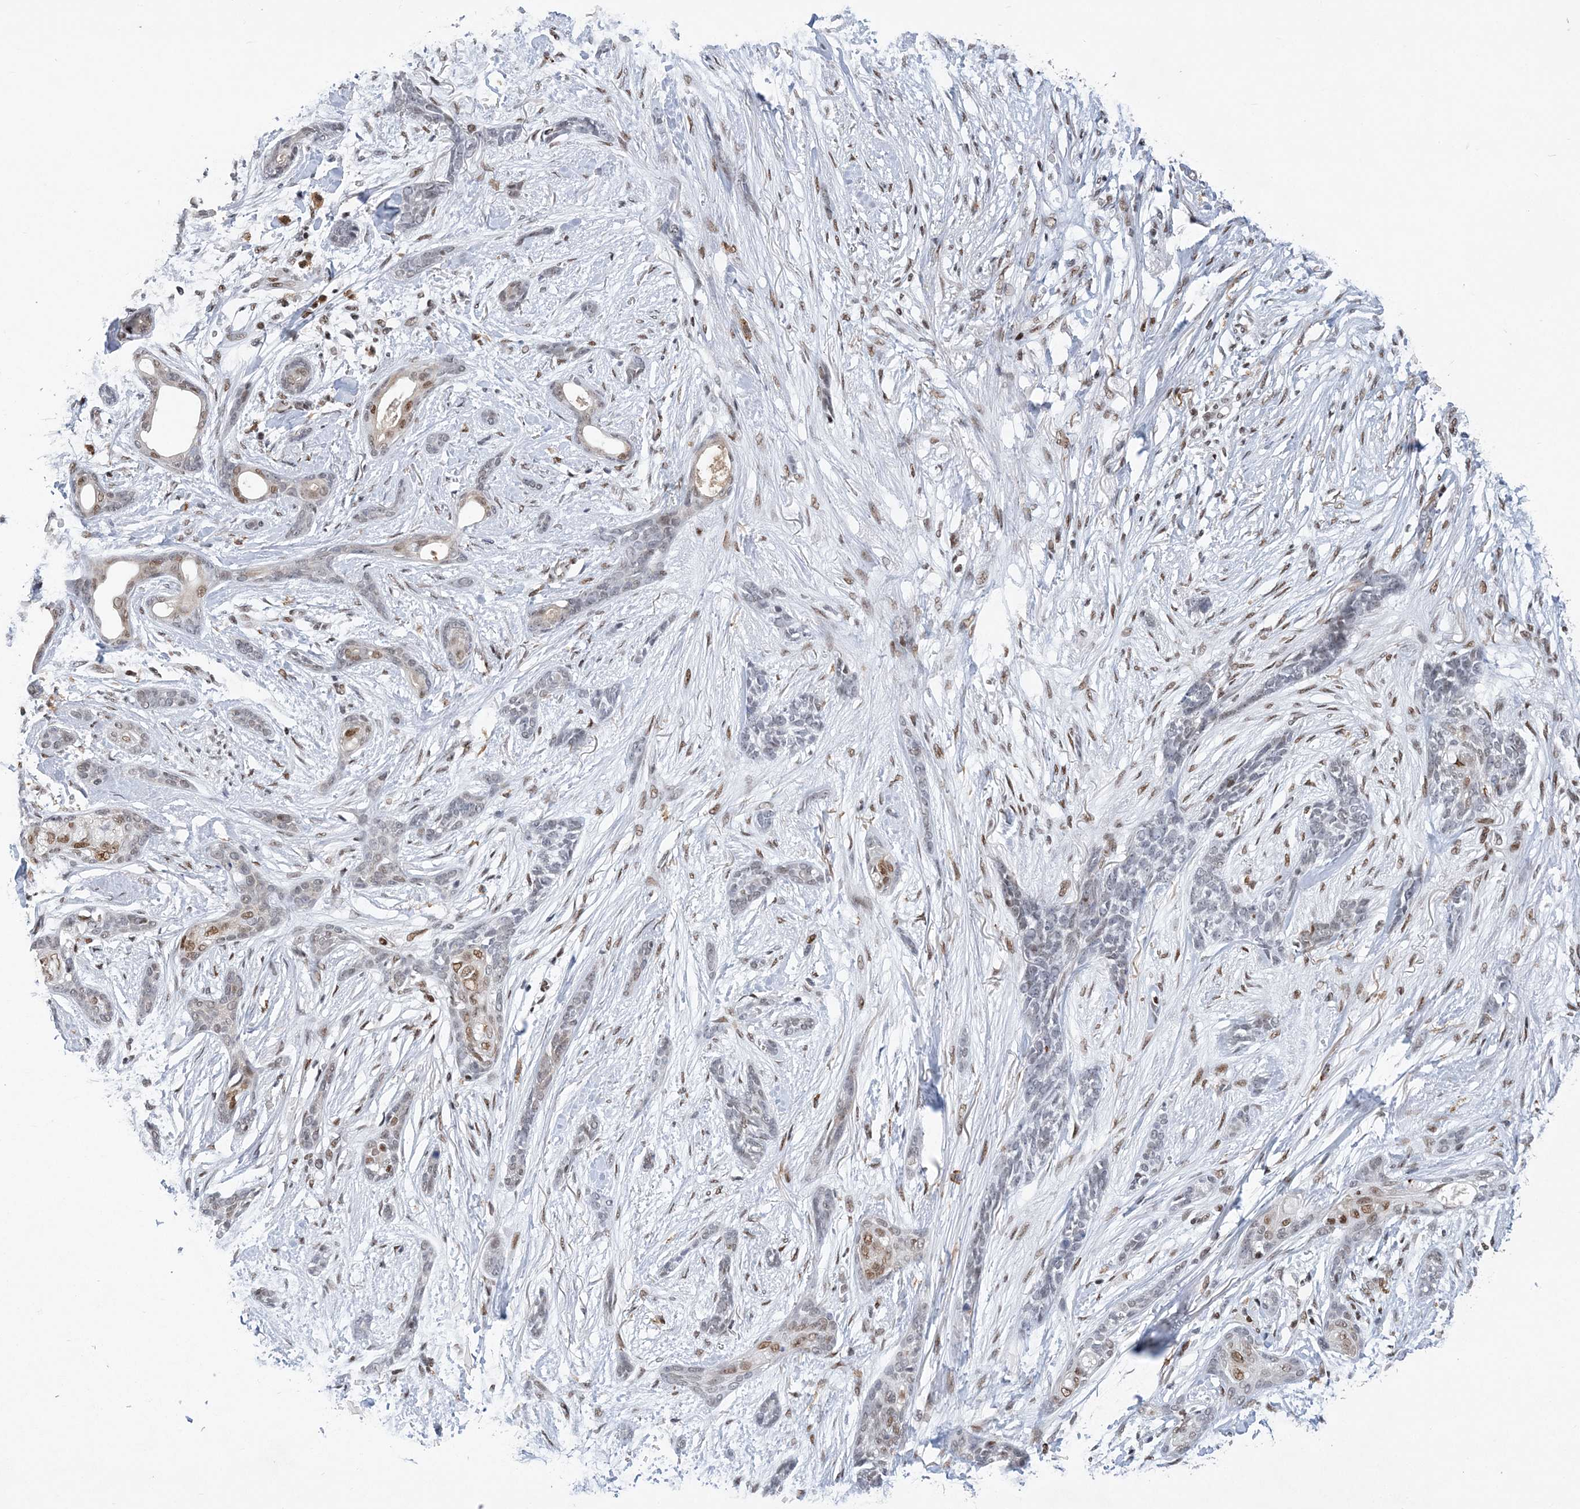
{"staining": {"intensity": "moderate", "quantity": "<25%", "location": "nuclear"}, "tissue": "skin cancer", "cell_type": "Tumor cells", "image_type": "cancer", "snomed": [{"axis": "morphology", "description": "Basal cell carcinoma"}, {"axis": "morphology", "description": "Adnexal tumor, benign"}, {"axis": "topography", "description": "Skin"}], "caption": "Moderate nuclear protein positivity is appreciated in approximately <25% of tumor cells in skin benign adnexal tumor.", "gene": "ZBTB7A", "patient": {"sex": "female", "age": 42}}